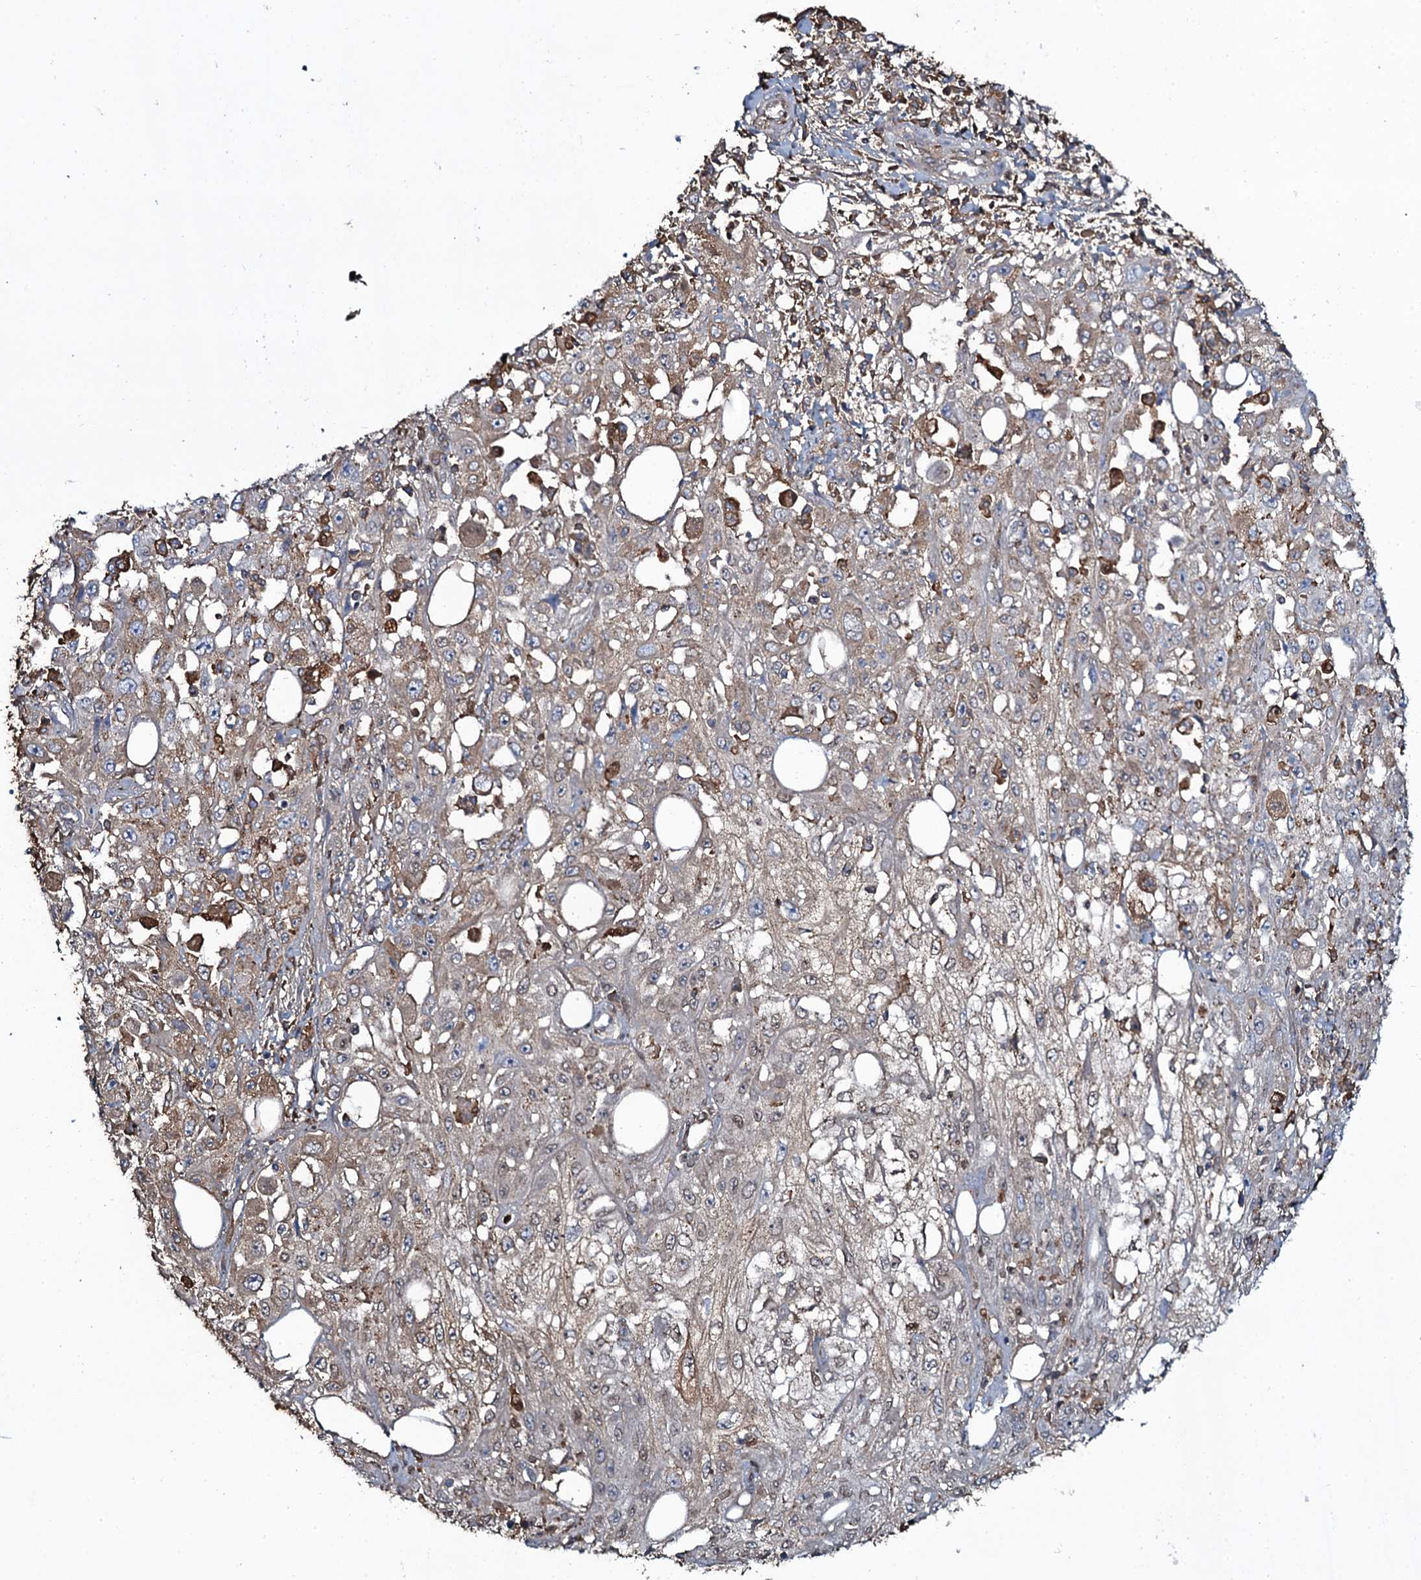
{"staining": {"intensity": "moderate", "quantity": ">75%", "location": "cytoplasmic/membranous"}, "tissue": "skin cancer", "cell_type": "Tumor cells", "image_type": "cancer", "snomed": [{"axis": "morphology", "description": "Squamous cell carcinoma, NOS"}, {"axis": "morphology", "description": "Squamous cell carcinoma, metastatic, NOS"}, {"axis": "topography", "description": "Skin"}, {"axis": "topography", "description": "Lymph node"}], "caption": "IHC of skin cancer (squamous cell carcinoma) shows medium levels of moderate cytoplasmic/membranous staining in about >75% of tumor cells.", "gene": "EDN1", "patient": {"sex": "male", "age": 75}}